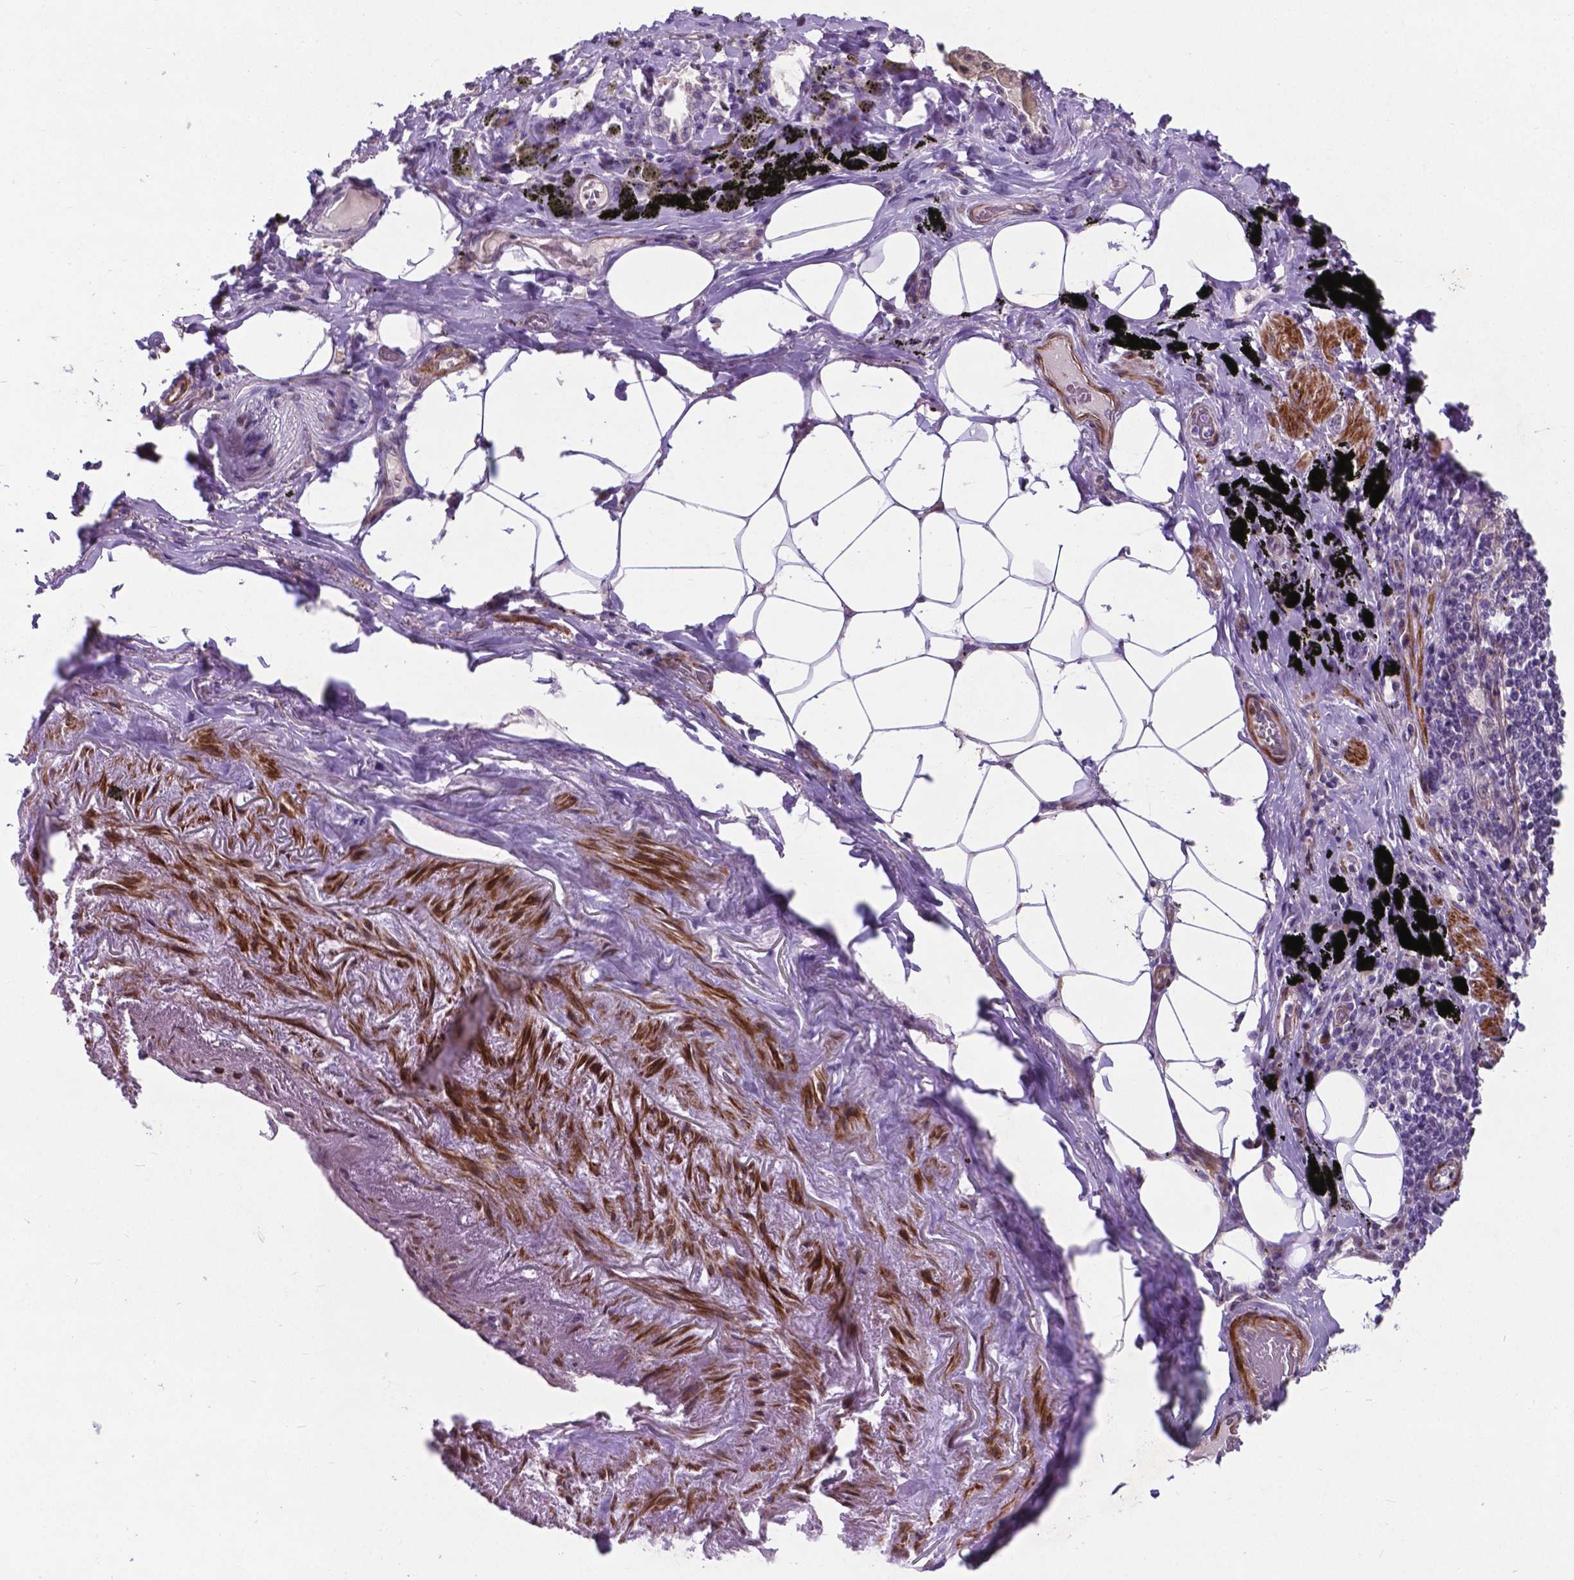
{"staining": {"intensity": "weak", "quantity": "<25%", "location": "nuclear"}, "tissue": "adipose tissue", "cell_type": "Adipocytes", "image_type": "normal", "snomed": [{"axis": "morphology", "description": "Normal tissue, NOS"}, {"axis": "topography", "description": "Bronchus"}, {"axis": "topography", "description": "Lung"}], "caption": "Immunohistochemical staining of benign human adipose tissue shows no significant positivity in adipocytes. (DAB (3,3'-diaminobenzidine) immunohistochemistry, high magnification).", "gene": "PFKFB4", "patient": {"sex": "female", "age": 57}}